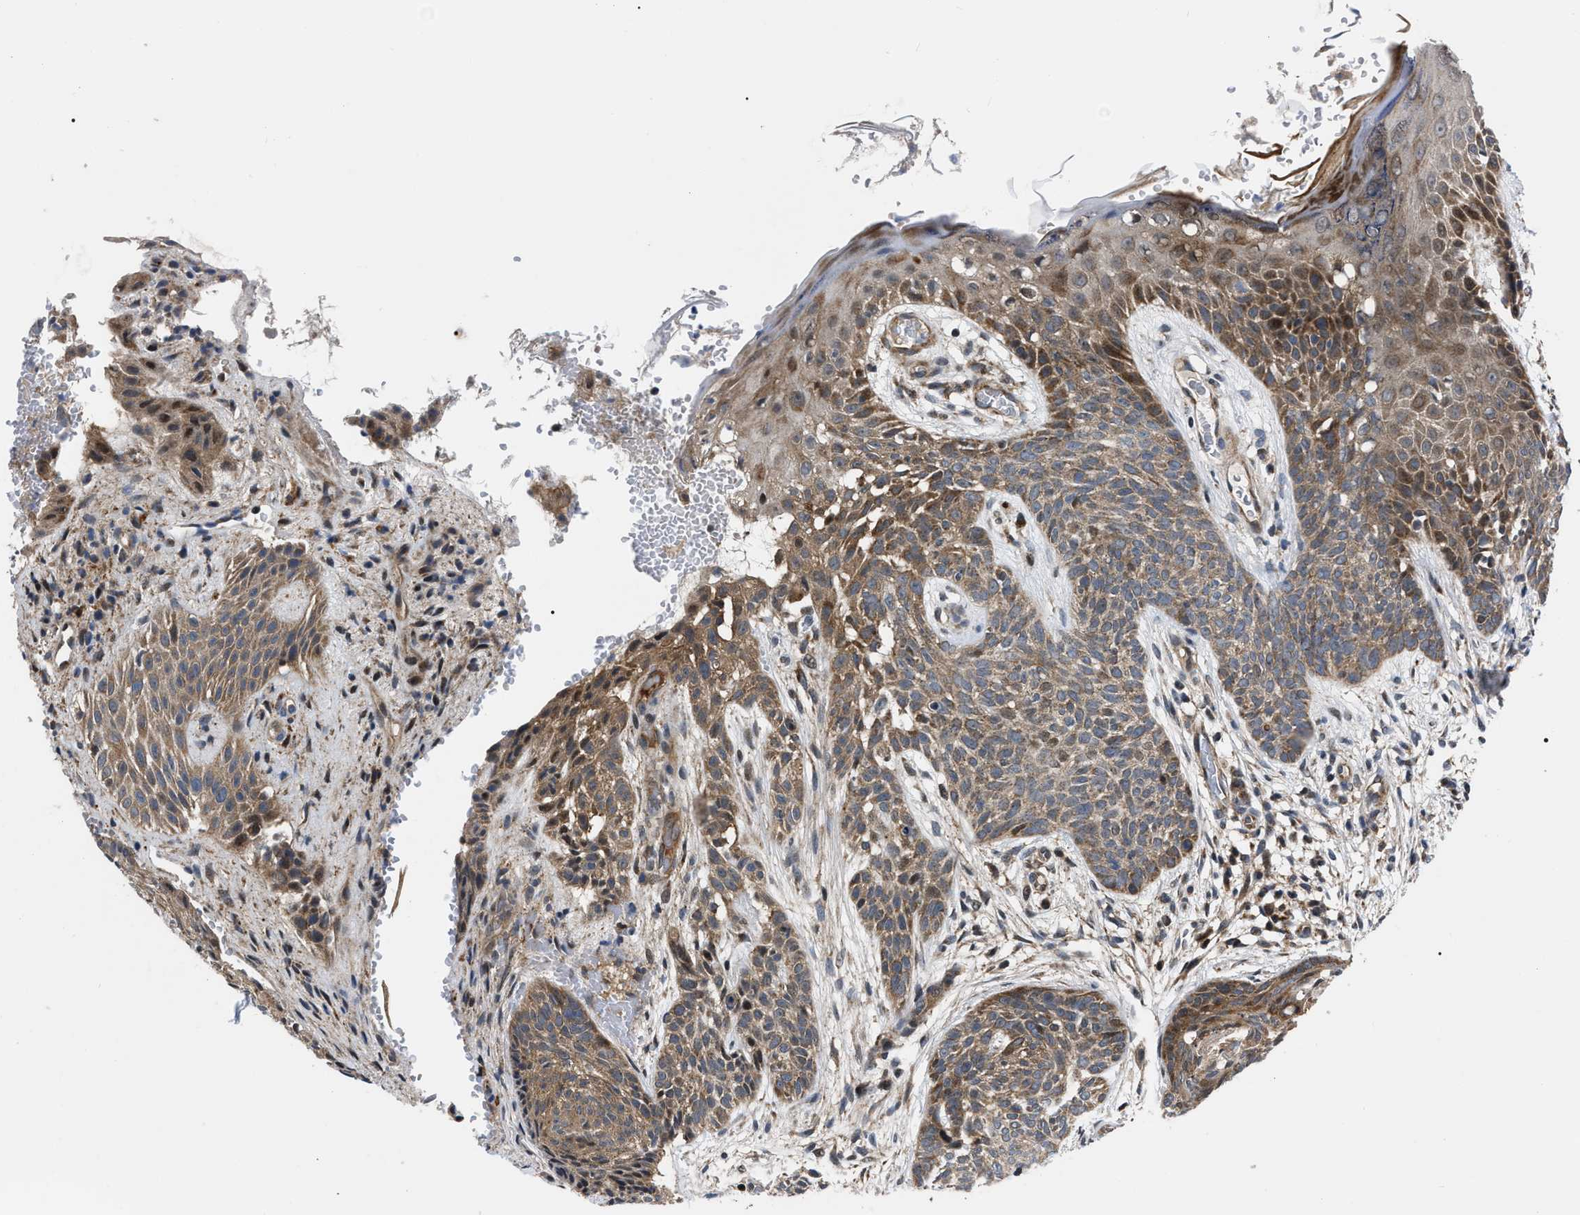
{"staining": {"intensity": "moderate", "quantity": ">75%", "location": "cytoplasmic/membranous"}, "tissue": "skin cancer", "cell_type": "Tumor cells", "image_type": "cancer", "snomed": [{"axis": "morphology", "description": "Basal cell carcinoma"}, {"axis": "topography", "description": "Skin"}], "caption": "This photomicrograph demonstrates skin cancer (basal cell carcinoma) stained with immunohistochemistry (IHC) to label a protein in brown. The cytoplasmic/membranous of tumor cells show moderate positivity for the protein. Nuclei are counter-stained blue.", "gene": "PPWD1", "patient": {"sex": "female", "age": 59}}